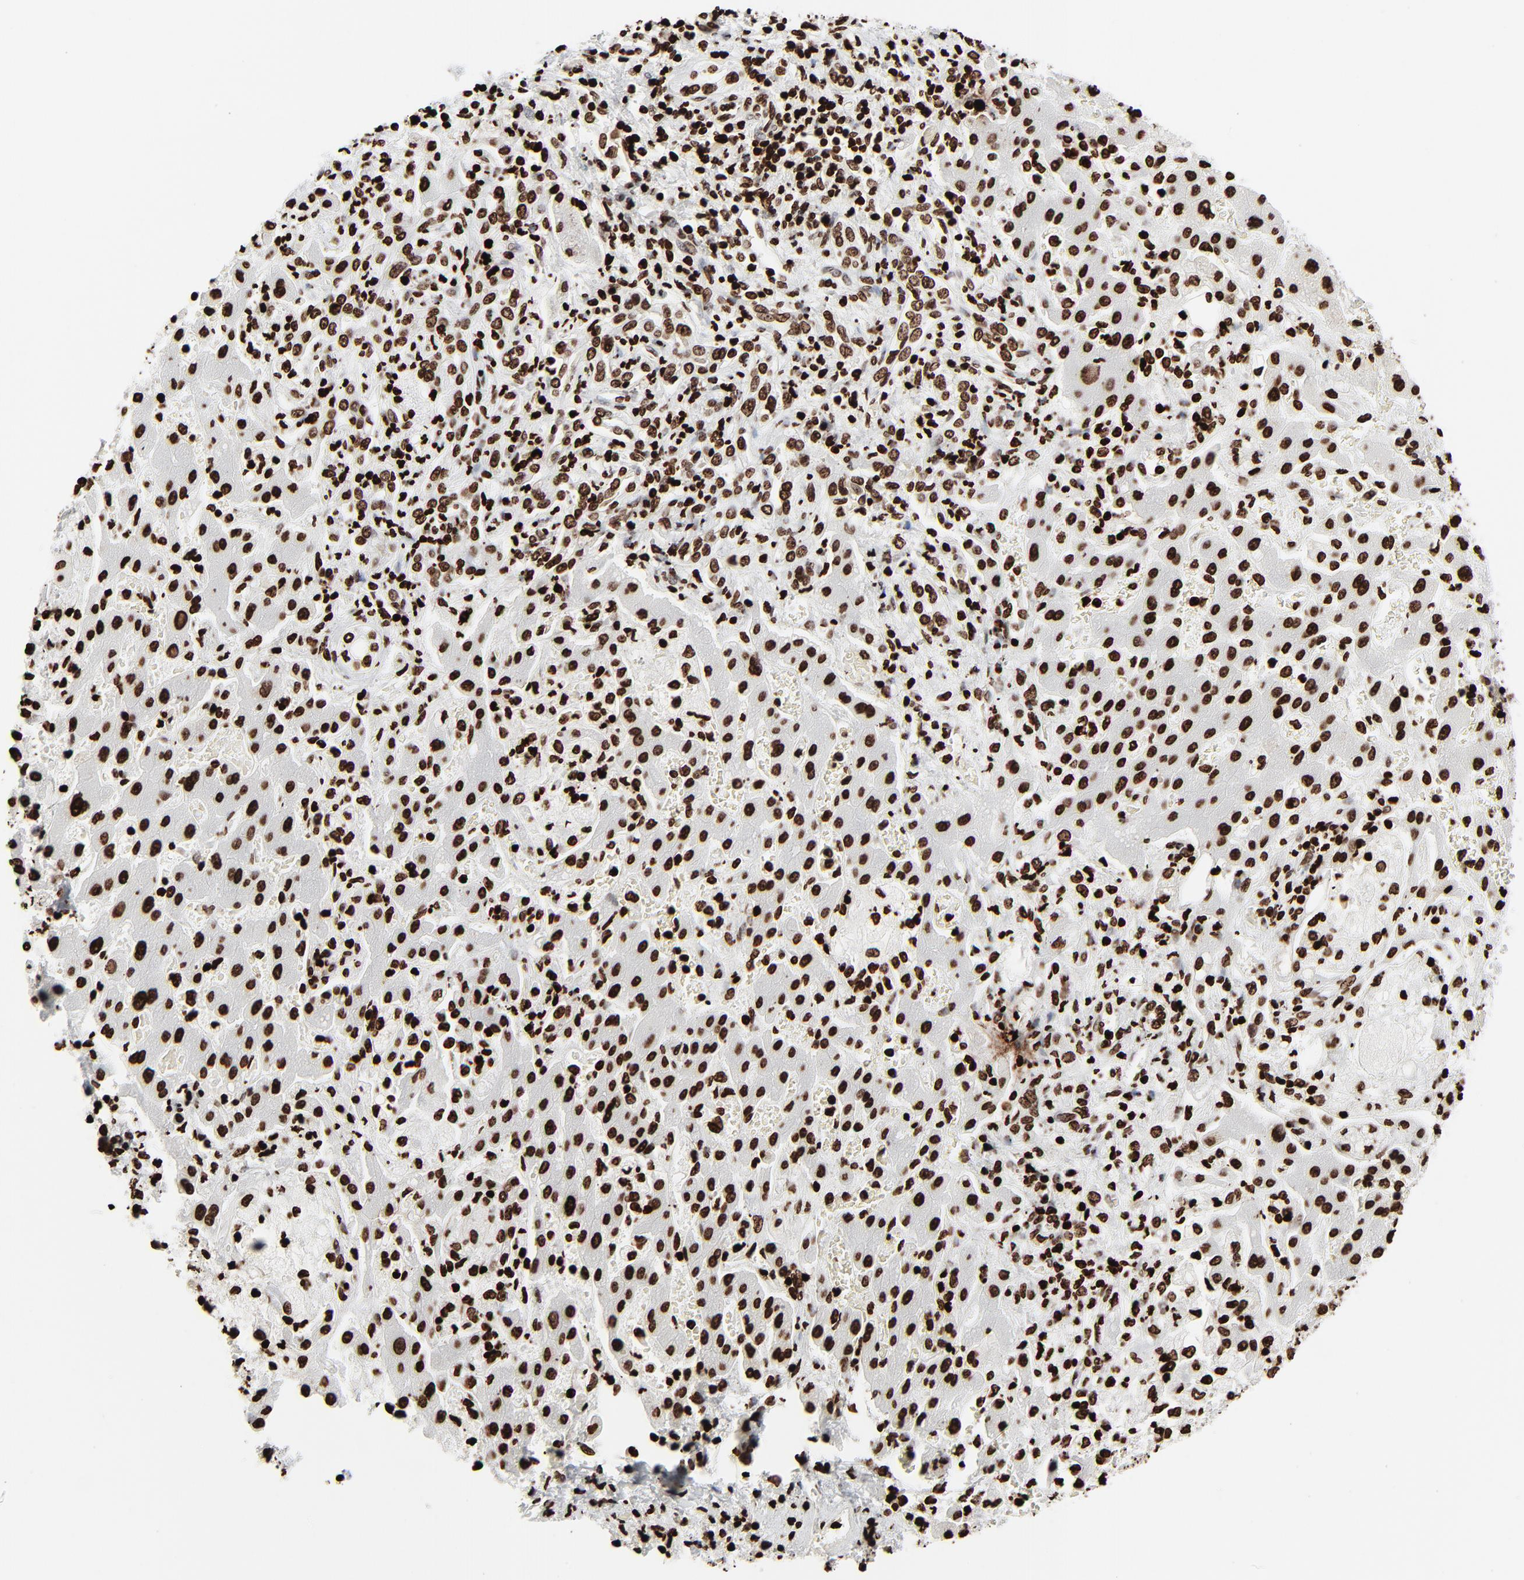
{"staining": {"intensity": "strong", "quantity": ">75%", "location": "nuclear"}, "tissue": "liver cancer", "cell_type": "Tumor cells", "image_type": "cancer", "snomed": [{"axis": "morphology", "description": "Cholangiocarcinoma"}, {"axis": "topography", "description": "Liver"}], "caption": "Brown immunohistochemical staining in liver cancer (cholangiocarcinoma) displays strong nuclear staining in approximately >75% of tumor cells. The staining is performed using DAB brown chromogen to label protein expression. The nuclei are counter-stained blue using hematoxylin.", "gene": "H3-4", "patient": {"sex": "male", "age": 50}}